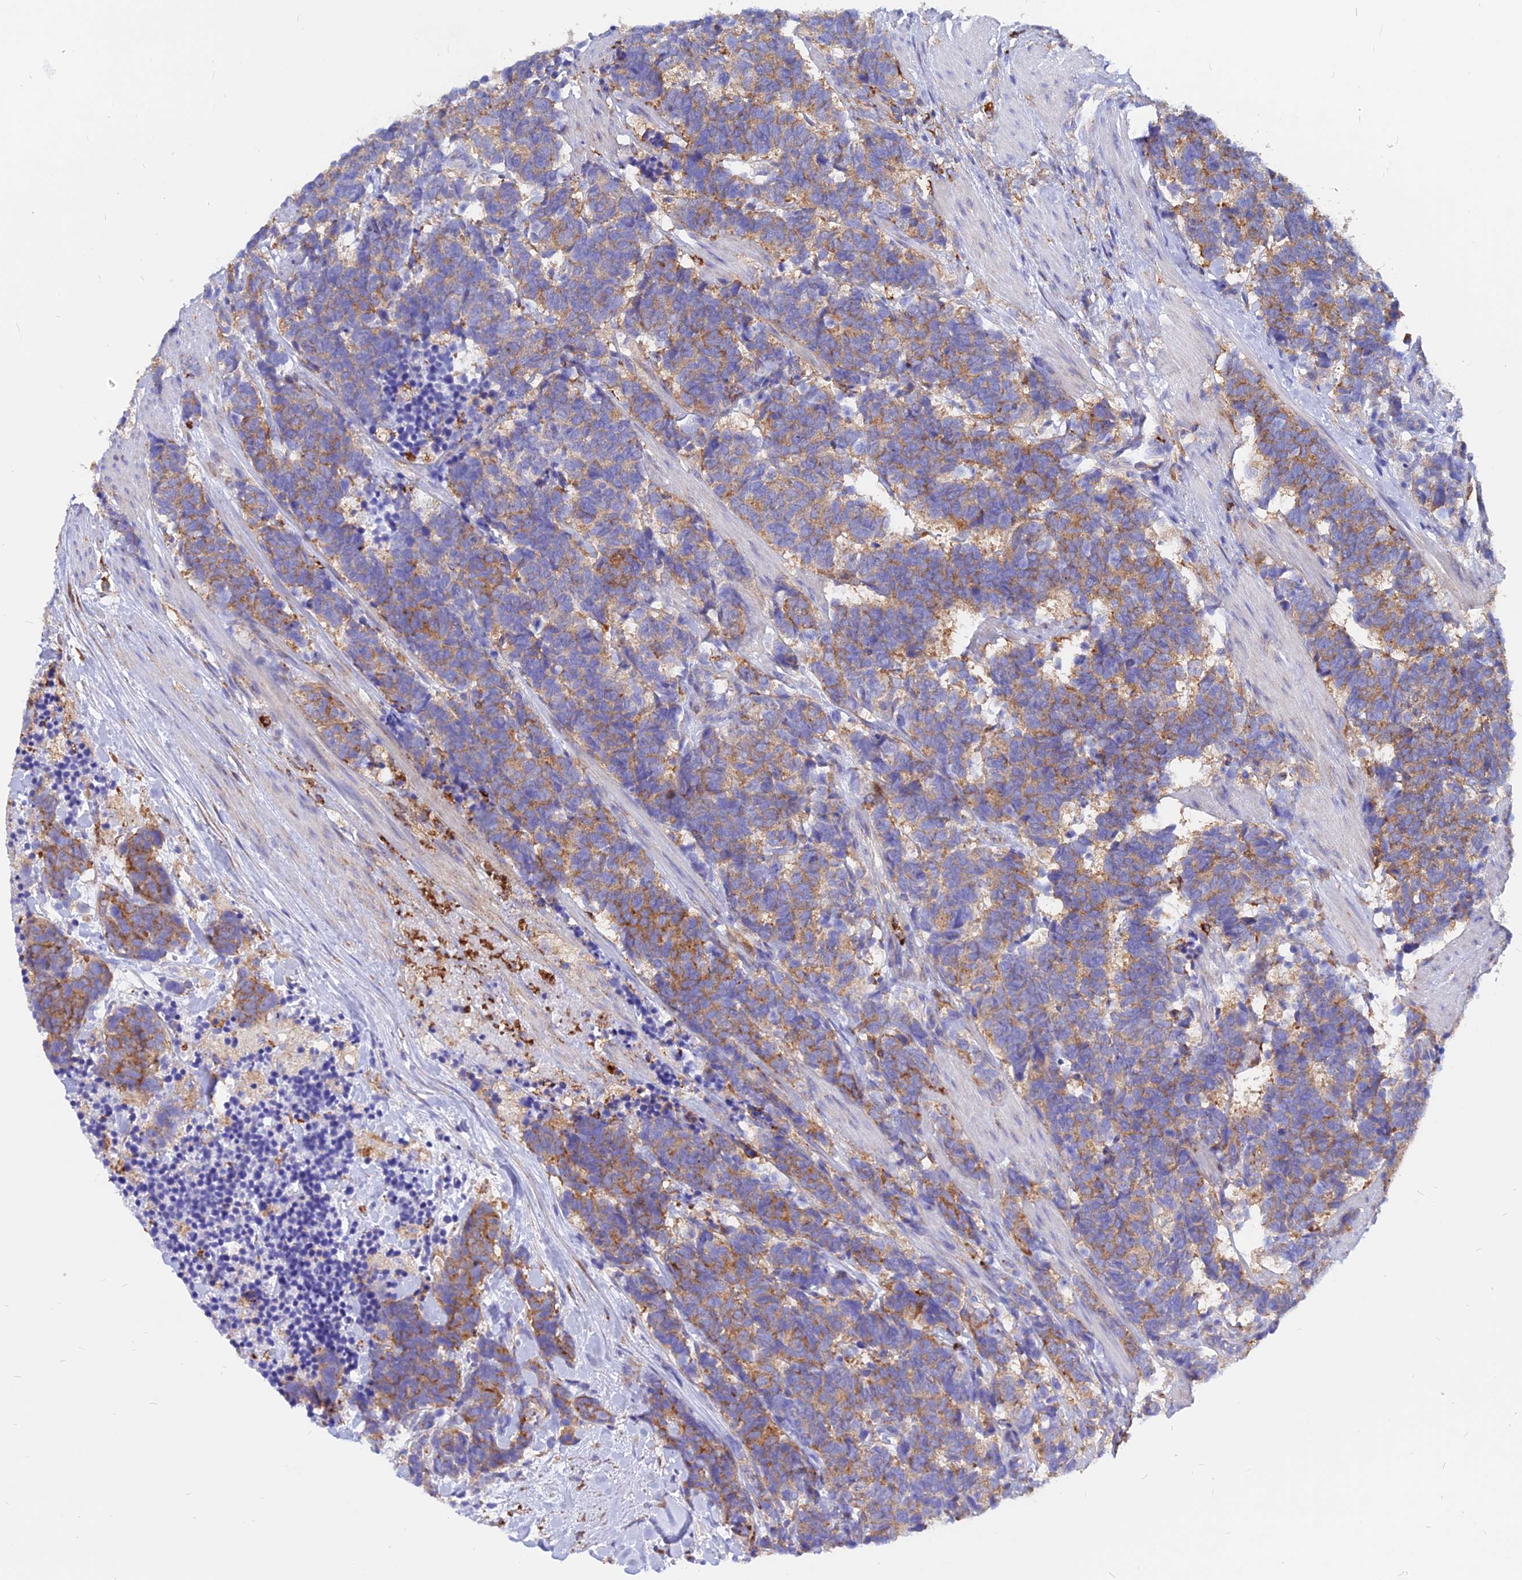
{"staining": {"intensity": "moderate", "quantity": ">75%", "location": "cytoplasmic/membranous"}, "tissue": "carcinoid", "cell_type": "Tumor cells", "image_type": "cancer", "snomed": [{"axis": "morphology", "description": "Carcinoma, NOS"}, {"axis": "morphology", "description": "Carcinoid, malignant, NOS"}, {"axis": "topography", "description": "Prostate"}], "caption": "IHC of human carcinoma exhibits medium levels of moderate cytoplasmic/membranous positivity in approximately >75% of tumor cells.", "gene": "AGTRAP", "patient": {"sex": "male", "age": 57}}